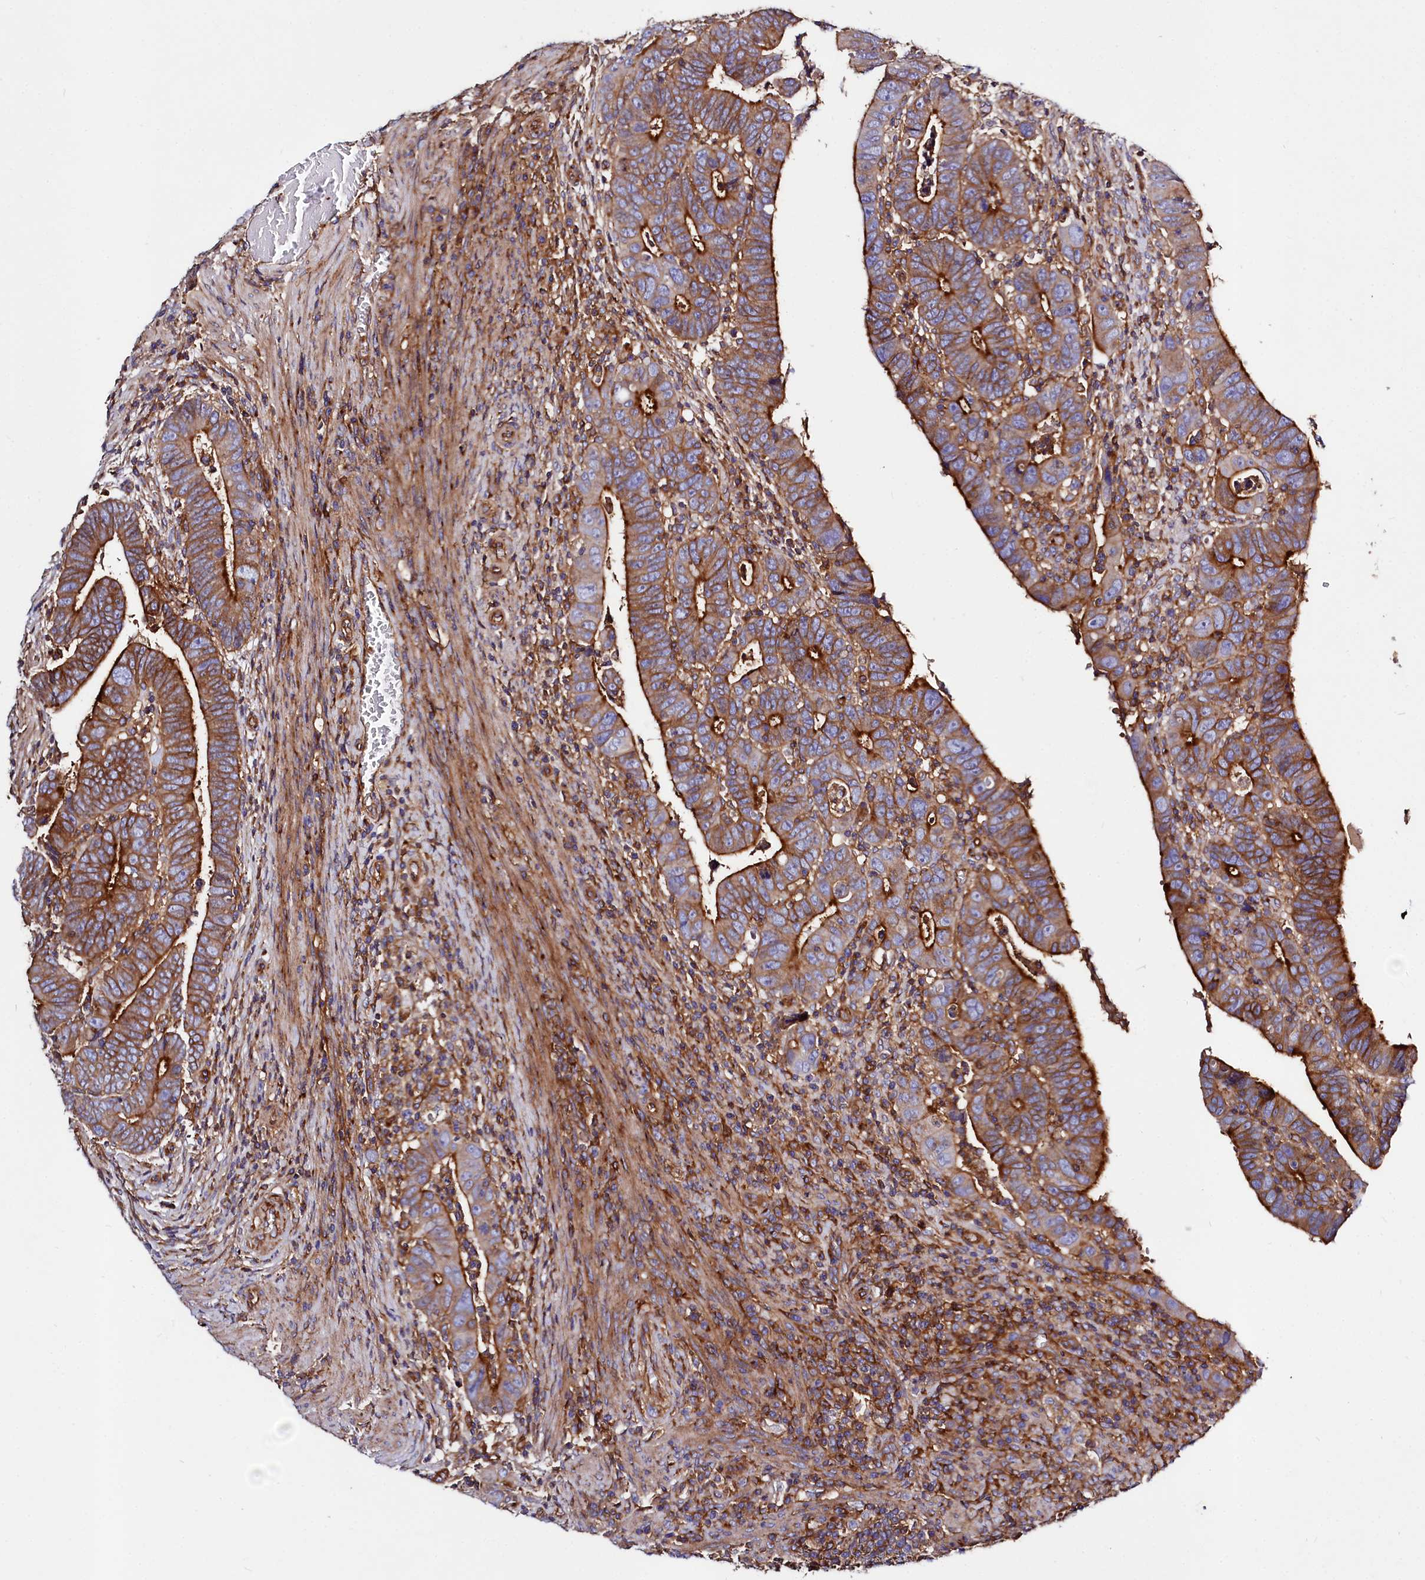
{"staining": {"intensity": "strong", "quantity": ">75%", "location": "cytoplasmic/membranous"}, "tissue": "colorectal cancer", "cell_type": "Tumor cells", "image_type": "cancer", "snomed": [{"axis": "morphology", "description": "Normal tissue, NOS"}, {"axis": "morphology", "description": "Adenocarcinoma, NOS"}, {"axis": "topography", "description": "Rectum"}], "caption": "Colorectal cancer stained with a brown dye demonstrates strong cytoplasmic/membranous positive positivity in about >75% of tumor cells.", "gene": "ANO6", "patient": {"sex": "female", "age": 65}}